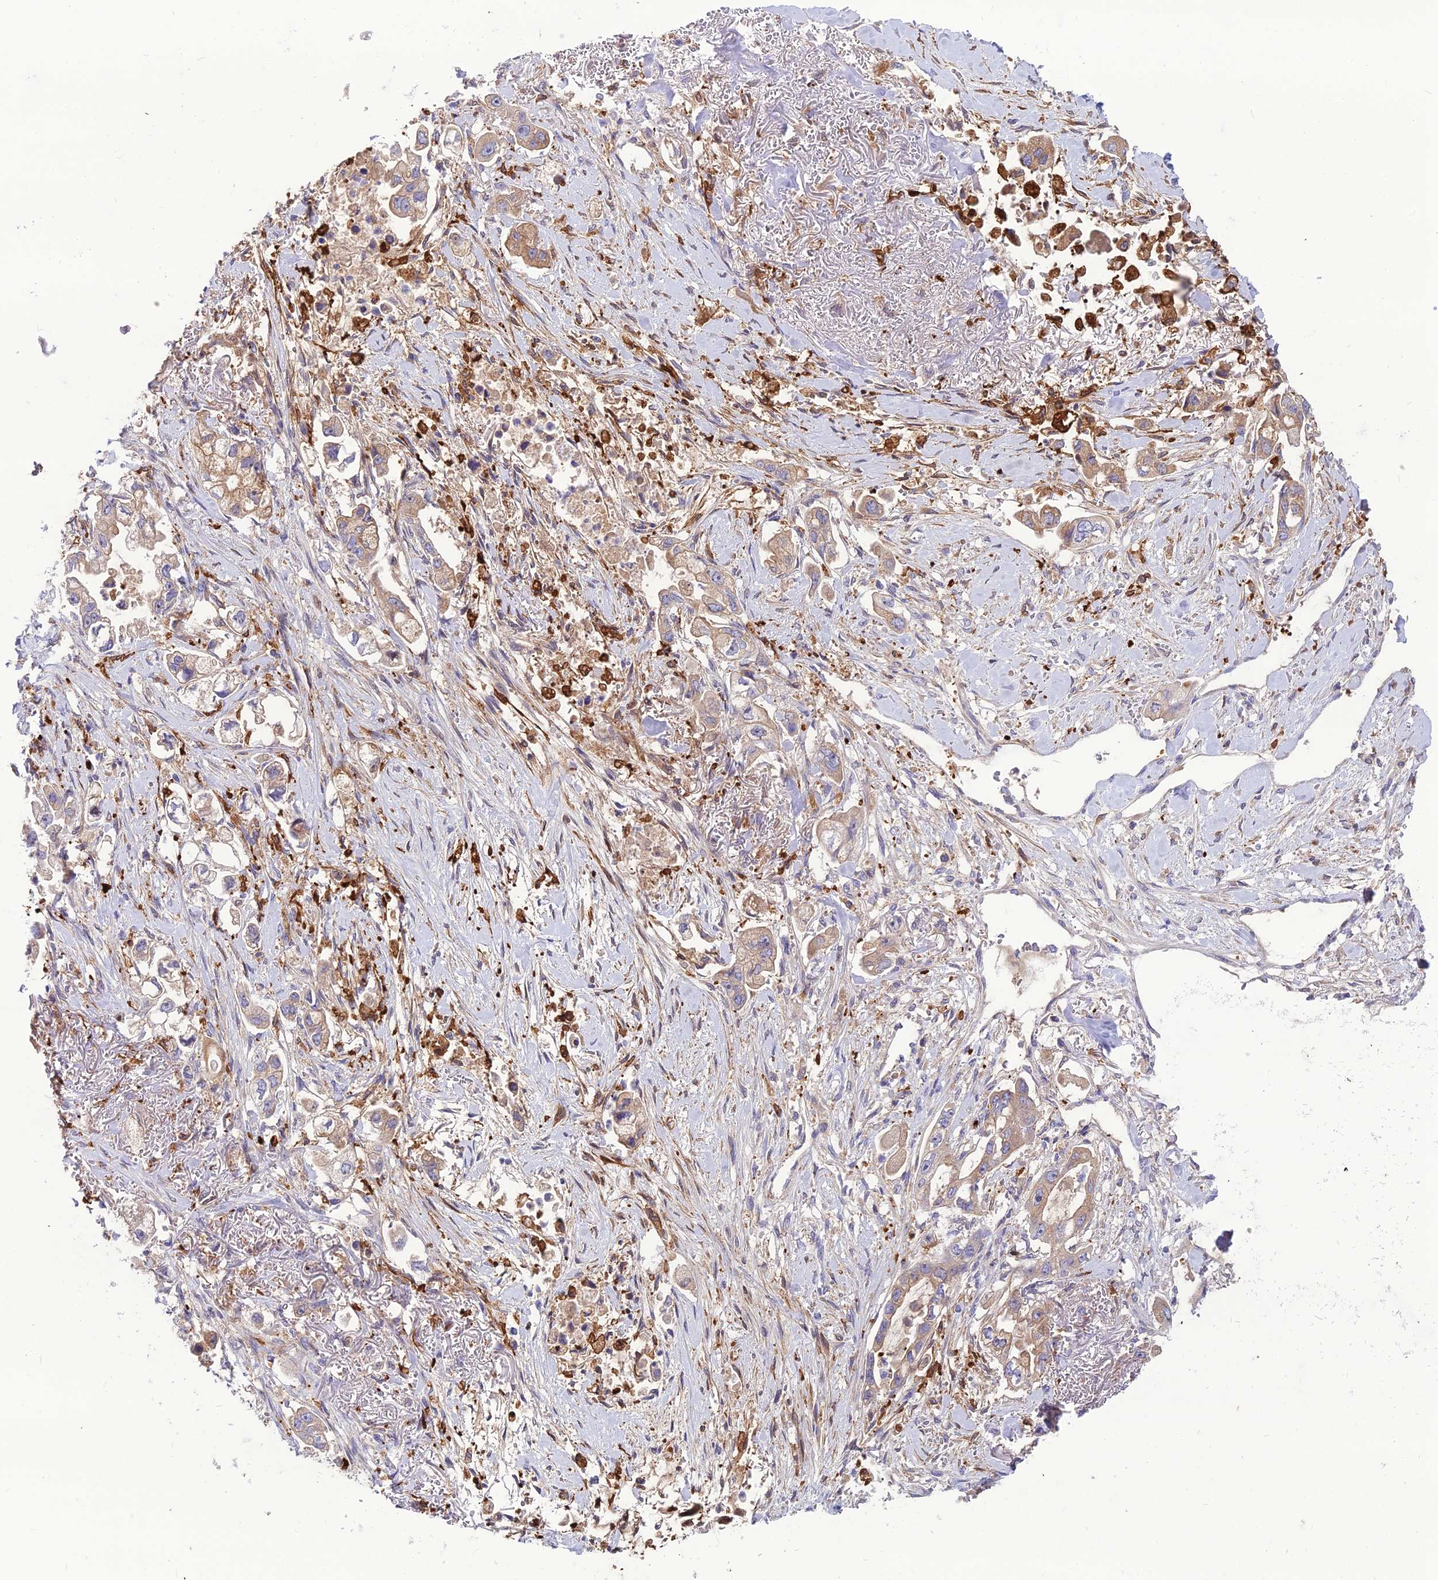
{"staining": {"intensity": "moderate", "quantity": "<25%", "location": "cytoplasmic/membranous"}, "tissue": "stomach cancer", "cell_type": "Tumor cells", "image_type": "cancer", "snomed": [{"axis": "morphology", "description": "Adenocarcinoma, NOS"}, {"axis": "topography", "description": "Stomach"}], "caption": "Tumor cells reveal low levels of moderate cytoplasmic/membranous positivity in approximately <25% of cells in stomach cancer (adenocarcinoma).", "gene": "MB21D2", "patient": {"sex": "male", "age": 62}}